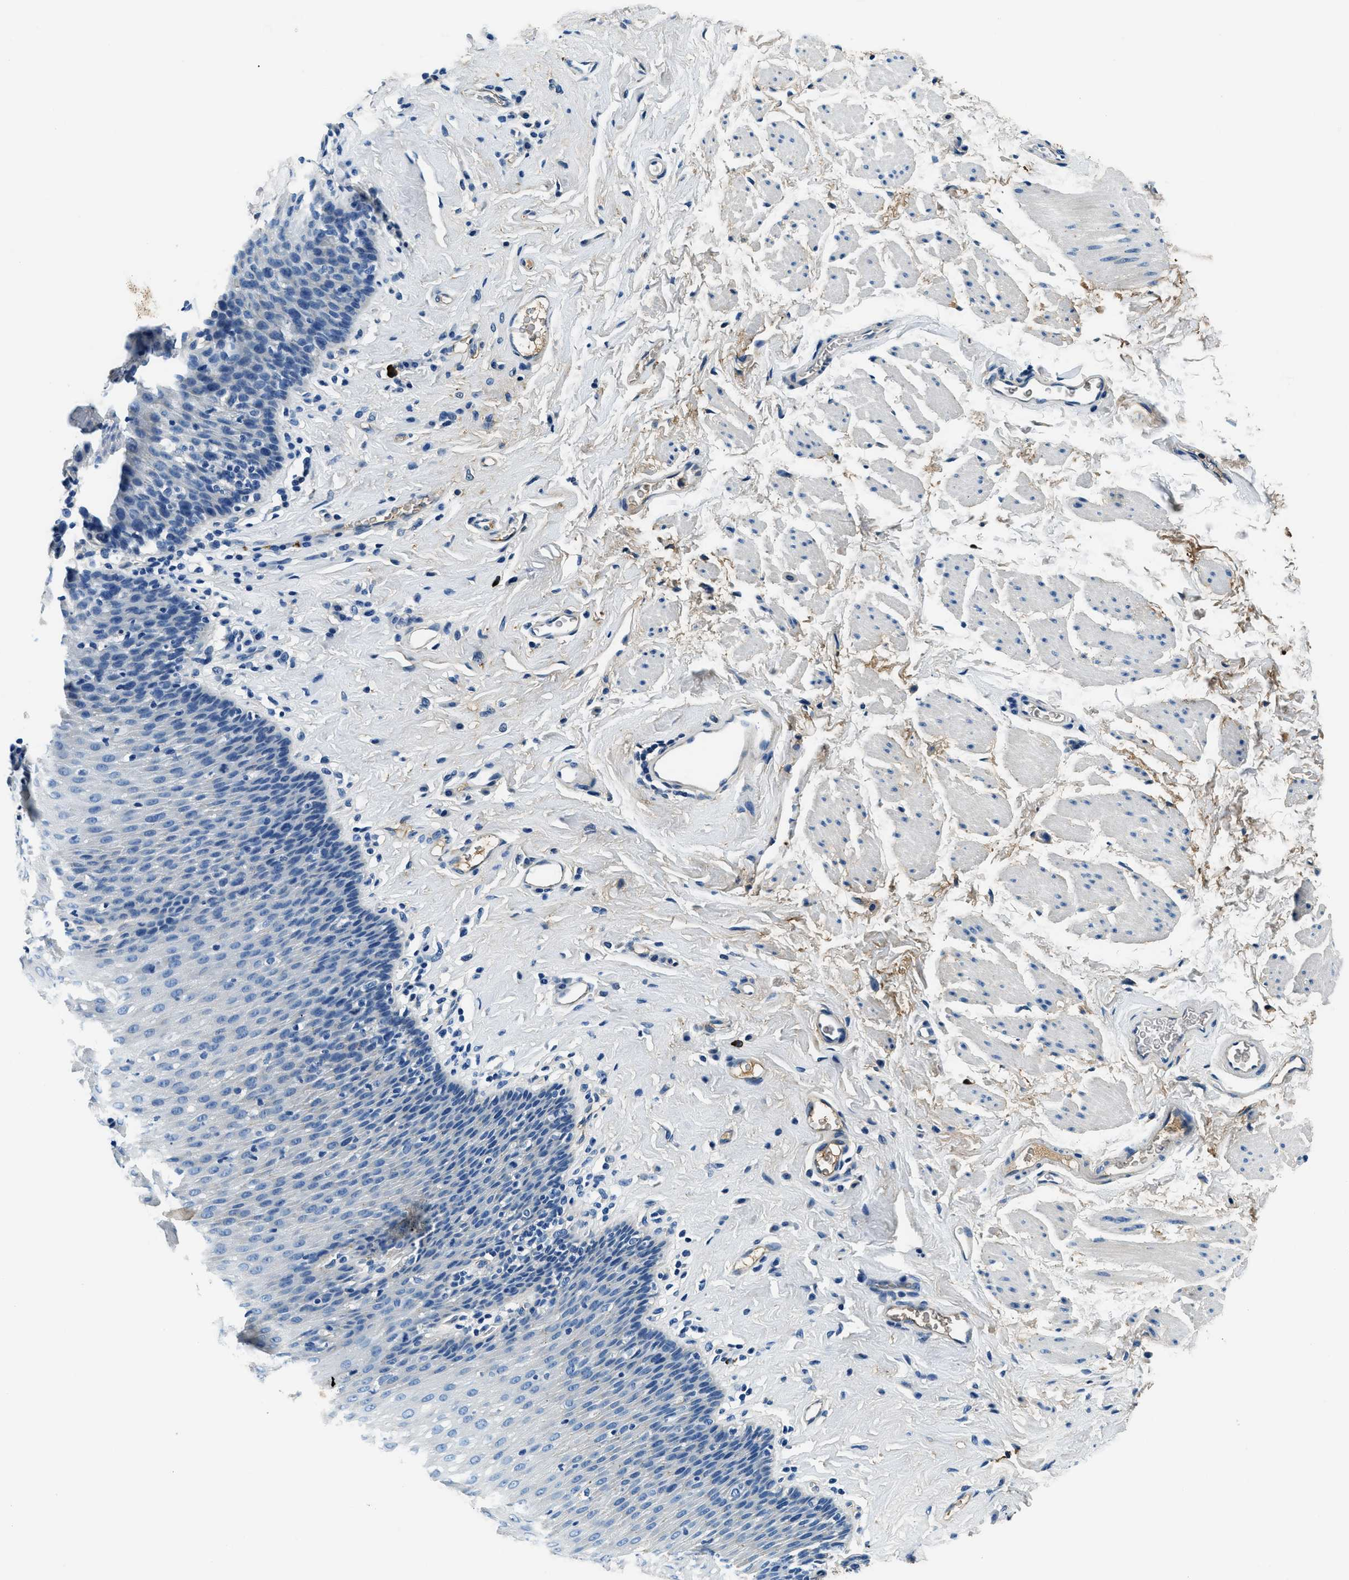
{"staining": {"intensity": "negative", "quantity": "none", "location": "none"}, "tissue": "esophagus", "cell_type": "Squamous epithelial cells", "image_type": "normal", "snomed": [{"axis": "morphology", "description": "Normal tissue, NOS"}, {"axis": "topography", "description": "Esophagus"}], "caption": "A high-resolution micrograph shows immunohistochemistry (IHC) staining of benign esophagus, which demonstrates no significant positivity in squamous epithelial cells. (DAB immunohistochemistry, high magnification).", "gene": "TMEM186", "patient": {"sex": "female", "age": 61}}